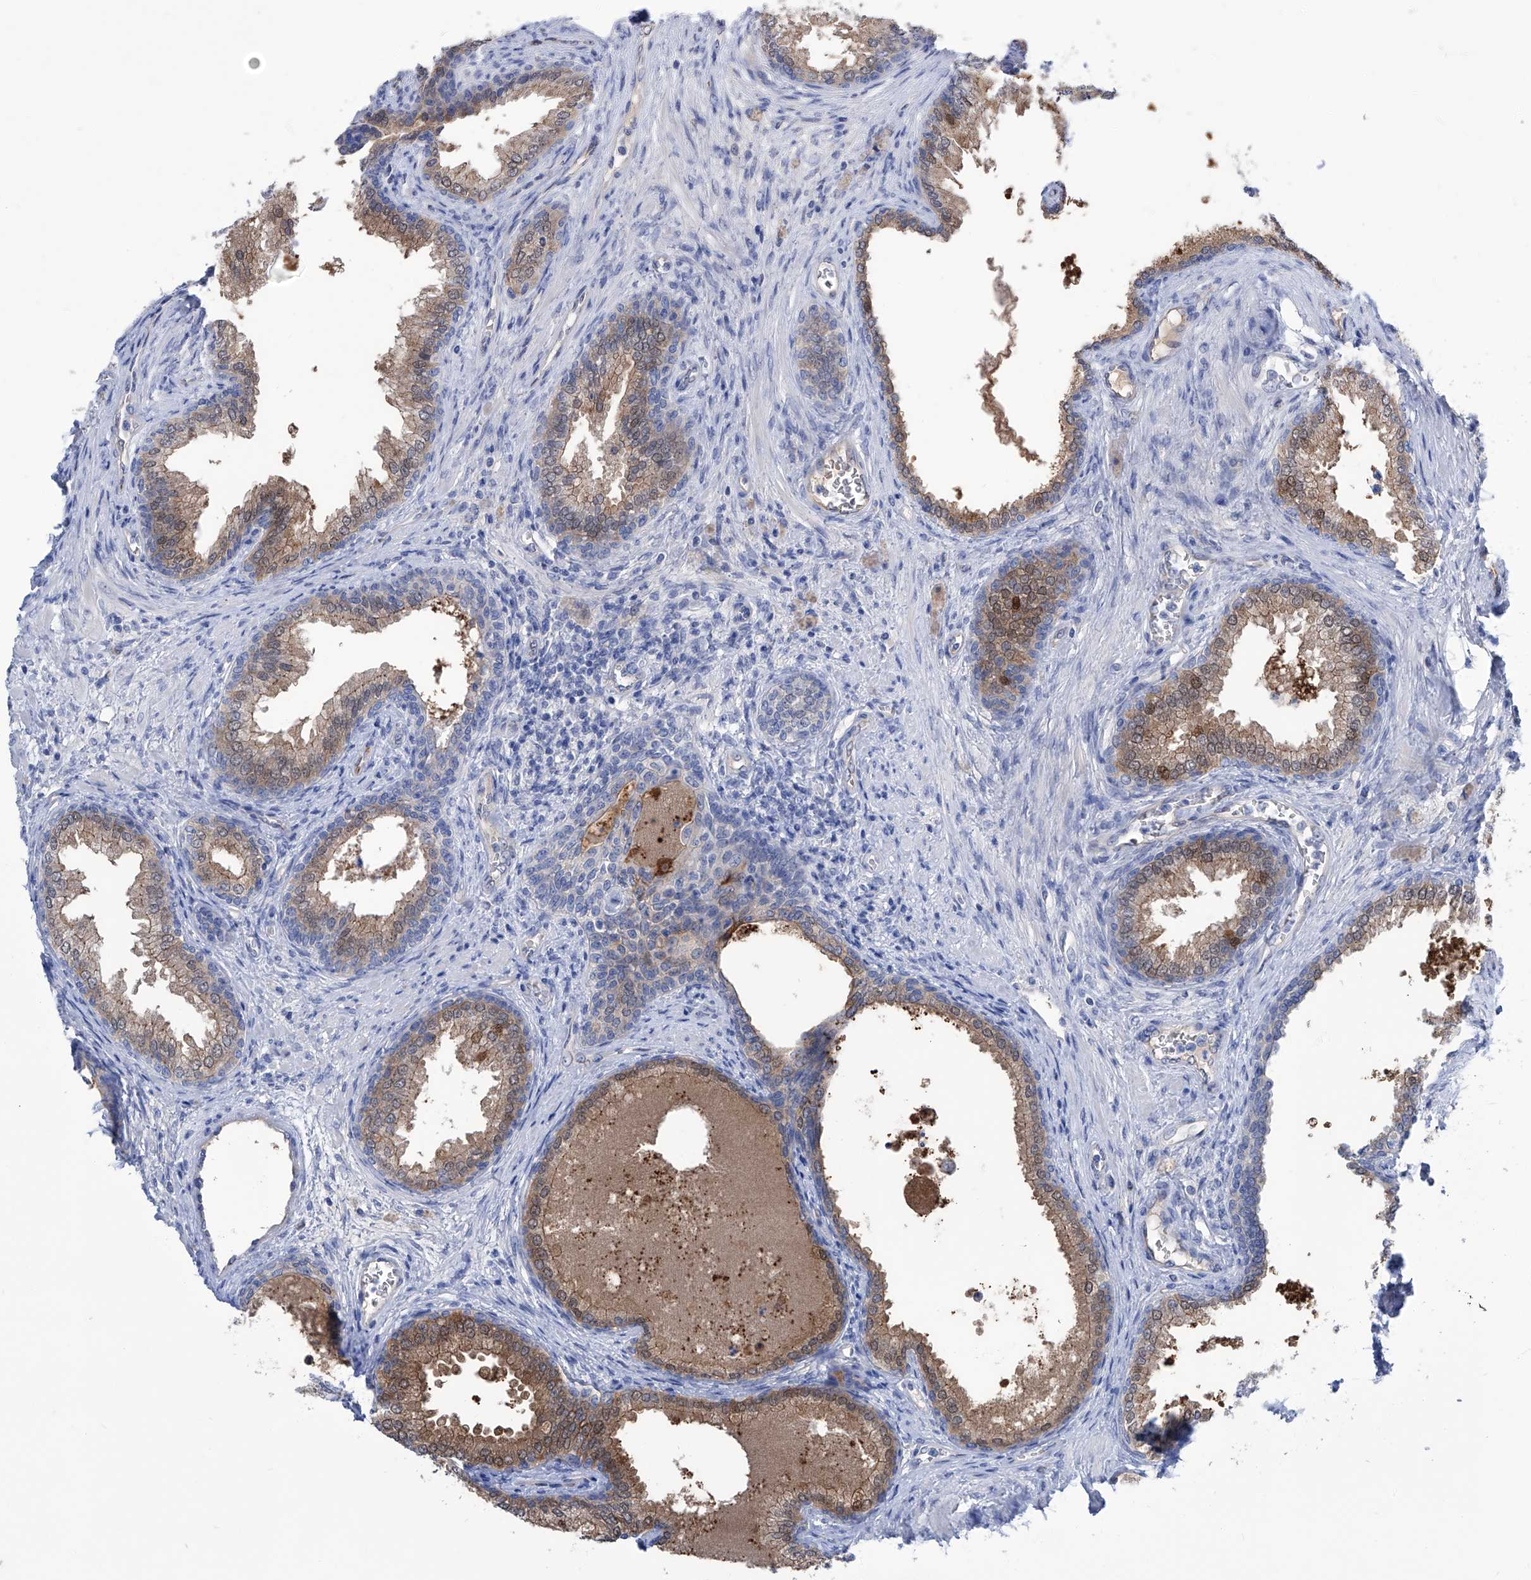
{"staining": {"intensity": "moderate", "quantity": ">75%", "location": "cytoplasmic/membranous,nuclear"}, "tissue": "prostate", "cell_type": "Glandular cells", "image_type": "normal", "snomed": [{"axis": "morphology", "description": "Normal tissue, NOS"}, {"axis": "topography", "description": "Prostate"}], "caption": "Immunohistochemical staining of normal human prostate shows medium levels of moderate cytoplasmic/membranous,nuclear expression in approximately >75% of glandular cells.", "gene": "PGM3", "patient": {"sex": "male", "age": 76}}